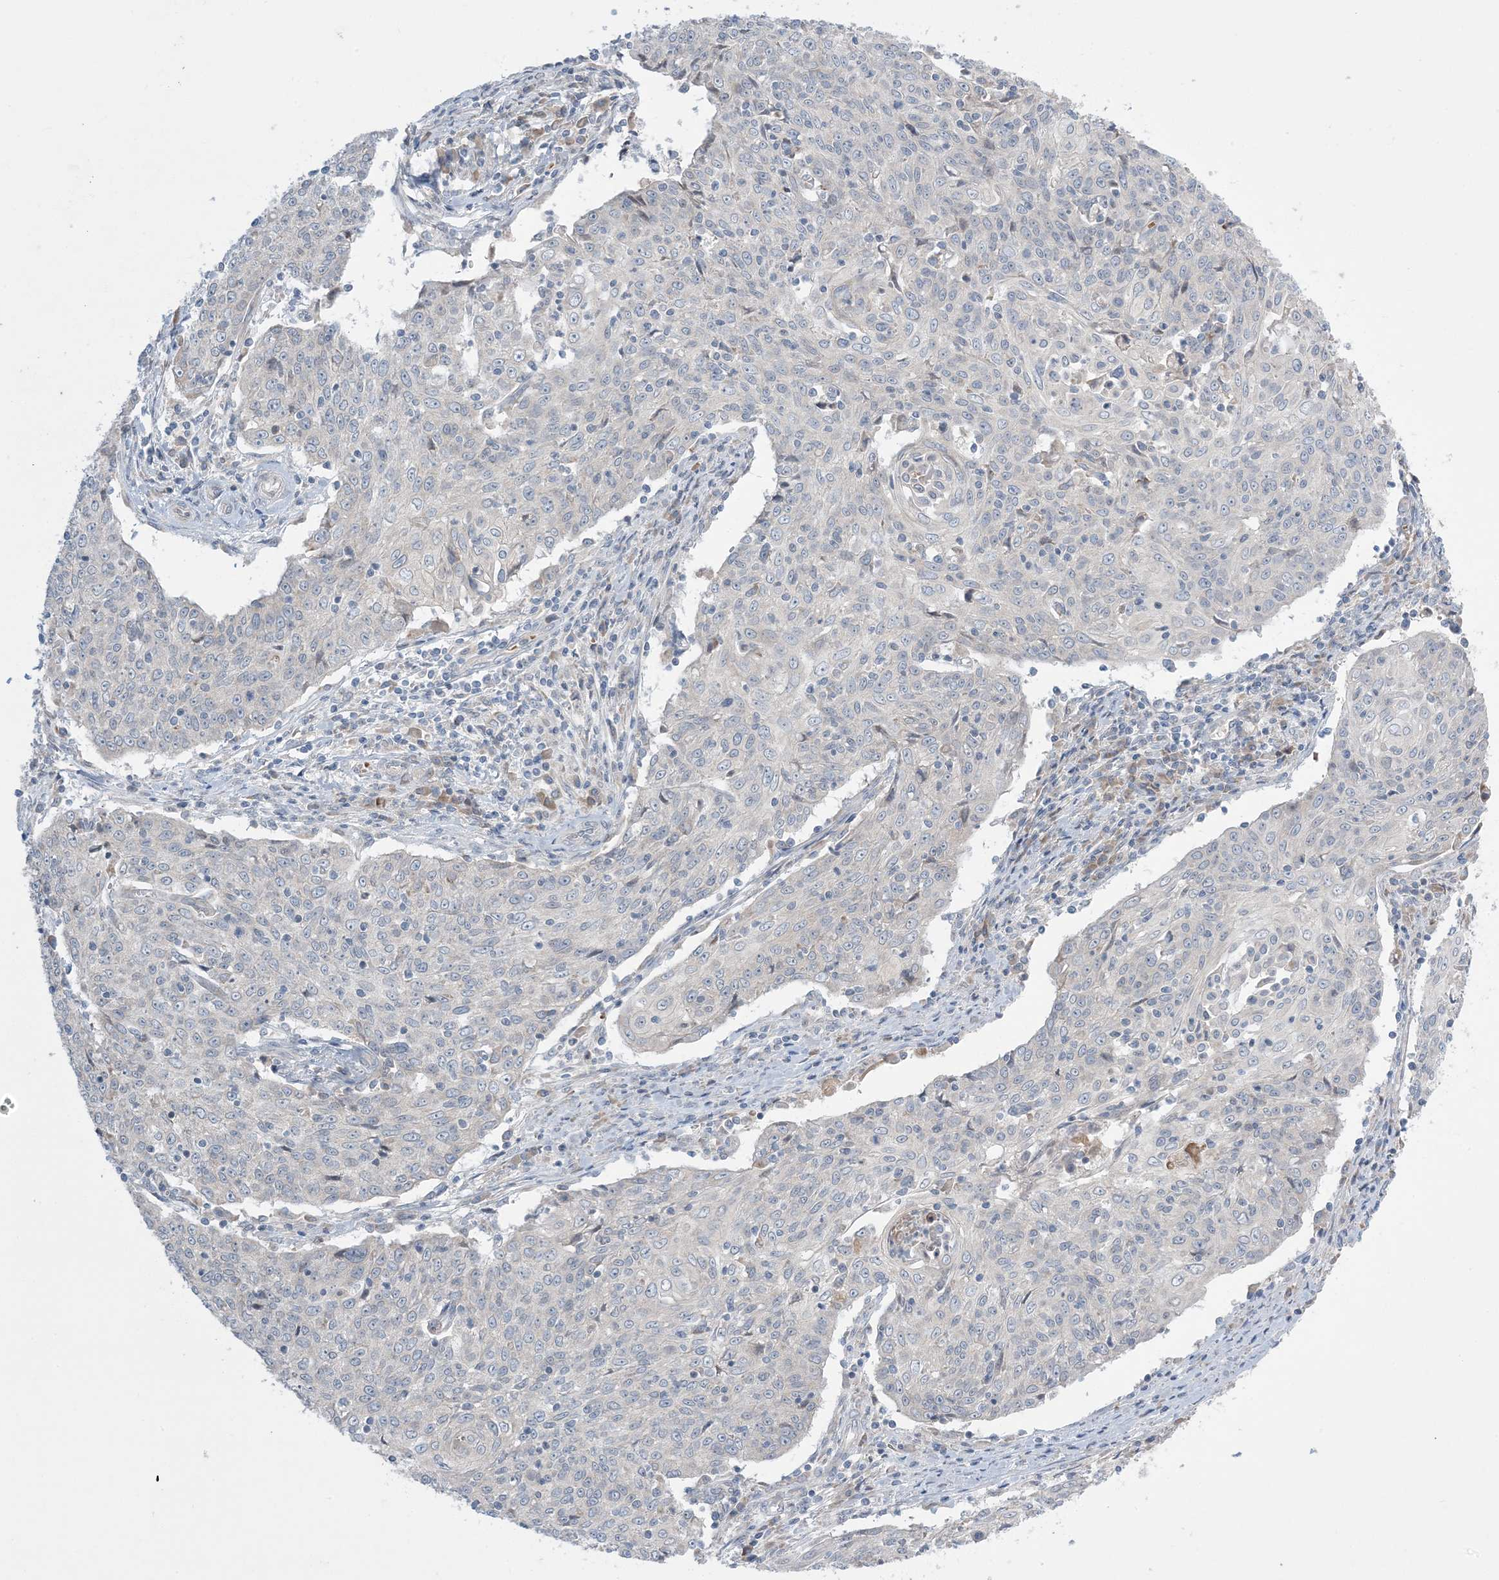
{"staining": {"intensity": "negative", "quantity": "none", "location": "none"}, "tissue": "cervical cancer", "cell_type": "Tumor cells", "image_type": "cancer", "snomed": [{"axis": "morphology", "description": "Squamous cell carcinoma, NOS"}, {"axis": "topography", "description": "Cervix"}], "caption": "Human squamous cell carcinoma (cervical) stained for a protein using immunohistochemistry shows no positivity in tumor cells.", "gene": "MMGT1", "patient": {"sex": "female", "age": 48}}